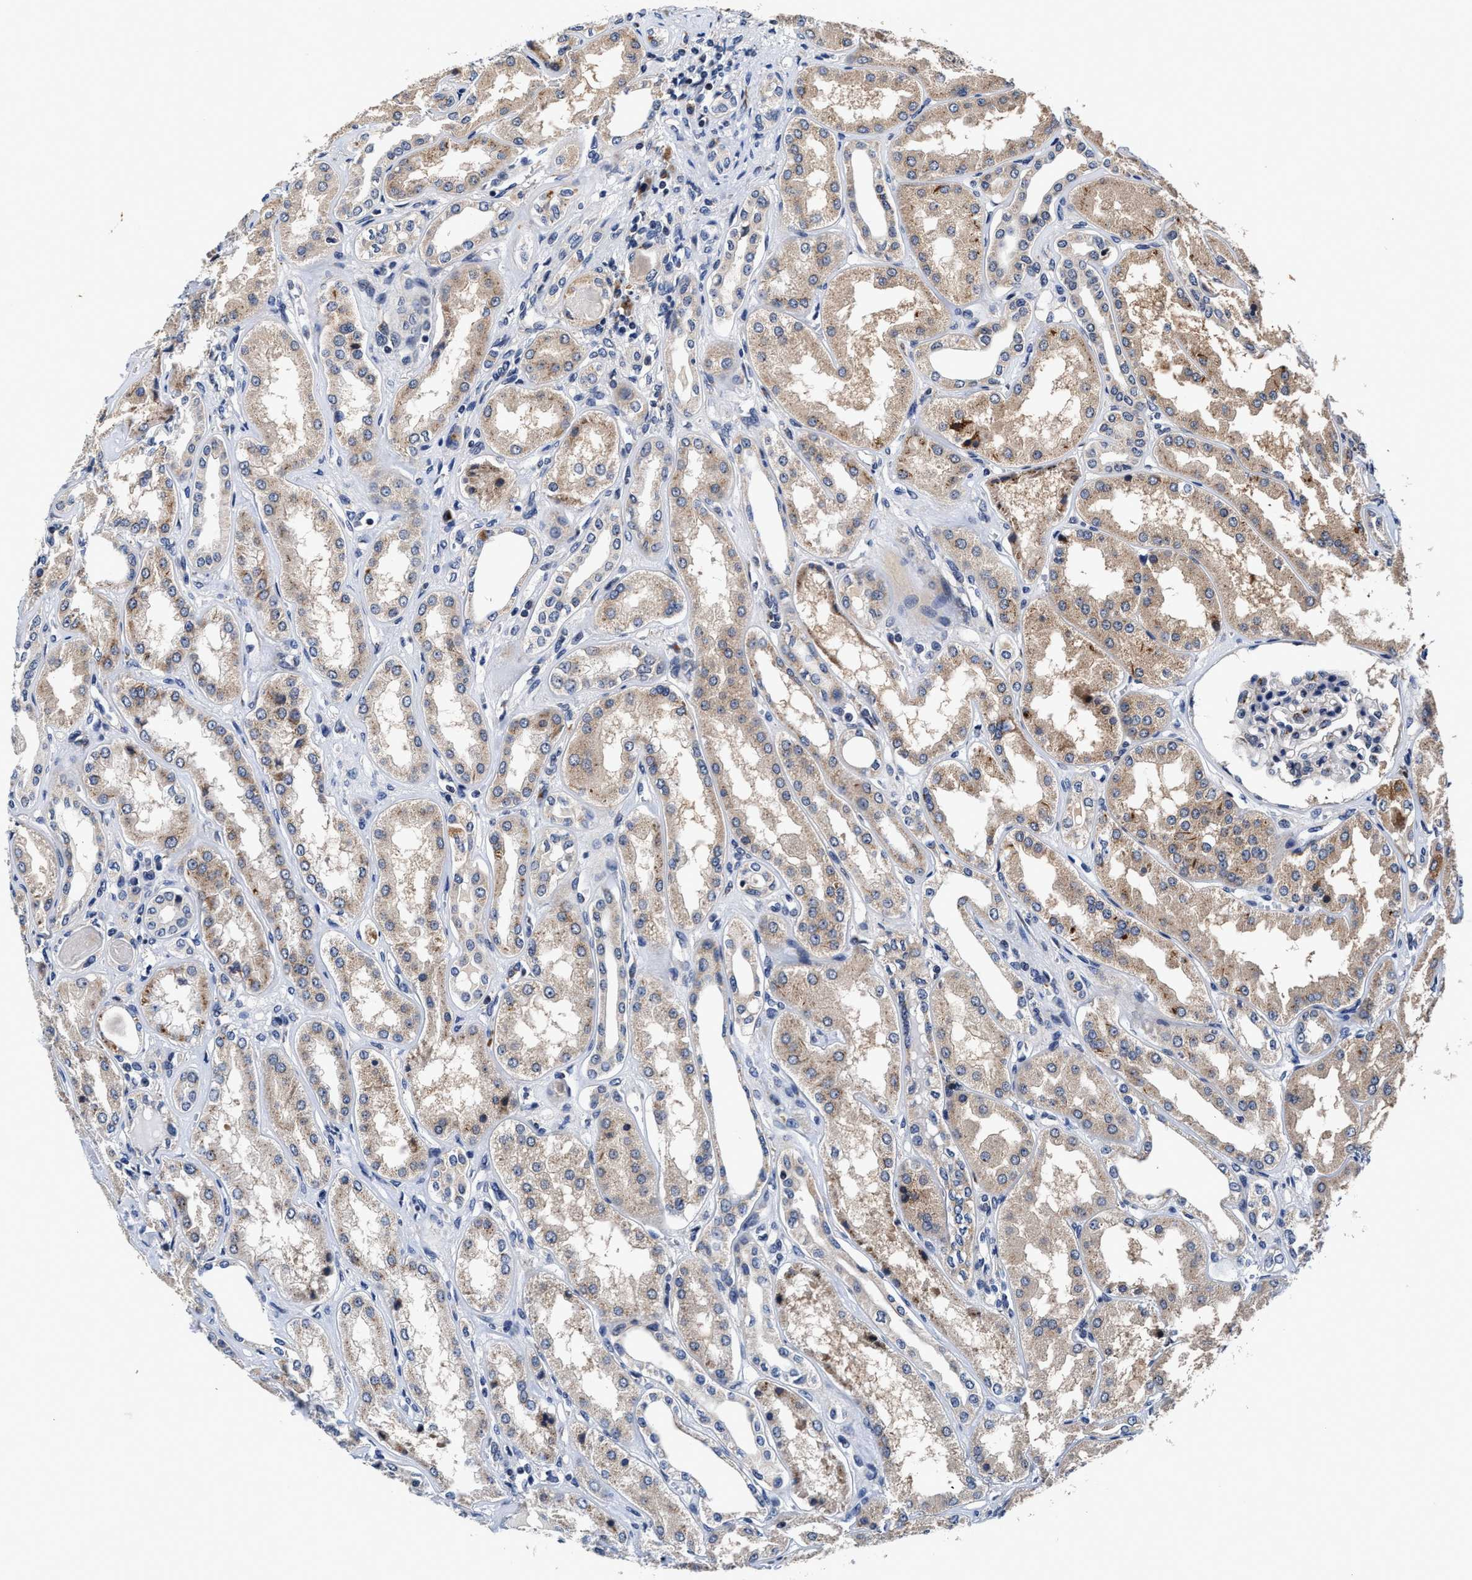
{"staining": {"intensity": "moderate", "quantity": "<25%", "location": "cytoplasmic/membranous"}, "tissue": "kidney", "cell_type": "Cells in glomeruli", "image_type": "normal", "snomed": [{"axis": "morphology", "description": "Normal tissue, NOS"}, {"axis": "topography", "description": "Kidney"}], "caption": "High-power microscopy captured an immunohistochemistry histopathology image of unremarkable kidney, revealing moderate cytoplasmic/membranous staining in about <25% of cells in glomeruli. (DAB (3,3'-diaminobenzidine) = brown stain, brightfield microscopy at high magnification).", "gene": "TMEM53", "patient": {"sex": "female", "age": 56}}